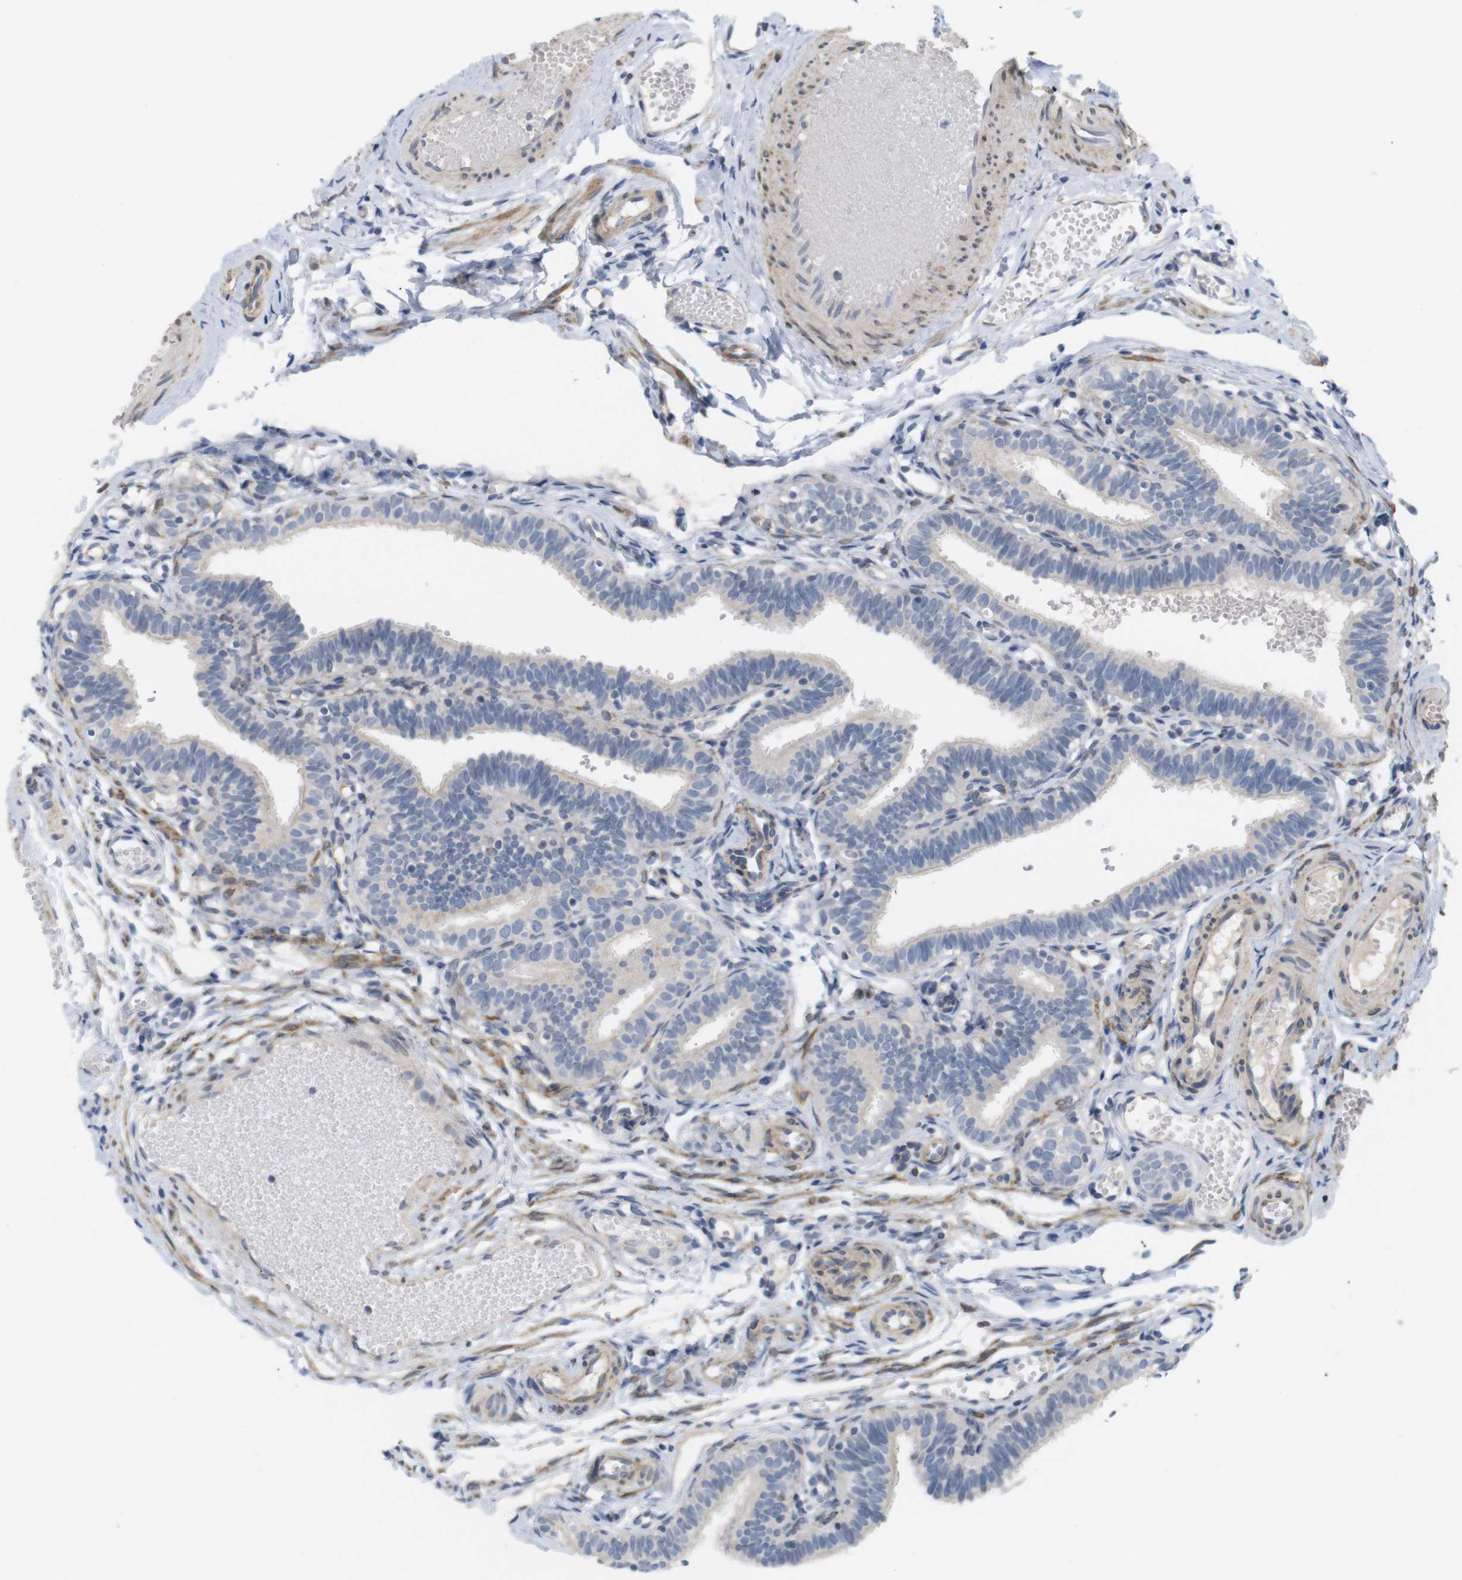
{"staining": {"intensity": "negative", "quantity": "none", "location": "none"}, "tissue": "fallopian tube", "cell_type": "Glandular cells", "image_type": "normal", "snomed": [{"axis": "morphology", "description": "Normal tissue, NOS"}, {"axis": "topography", "description": "Fallopian tube"}, {"axis": "topography", "description": "Placenta"}], "caption": "IHC of normal fallopian tube displays no staining in glandular cells.", "gene": "ITPR1", "patient": {"sex": "female", "age": 34}}